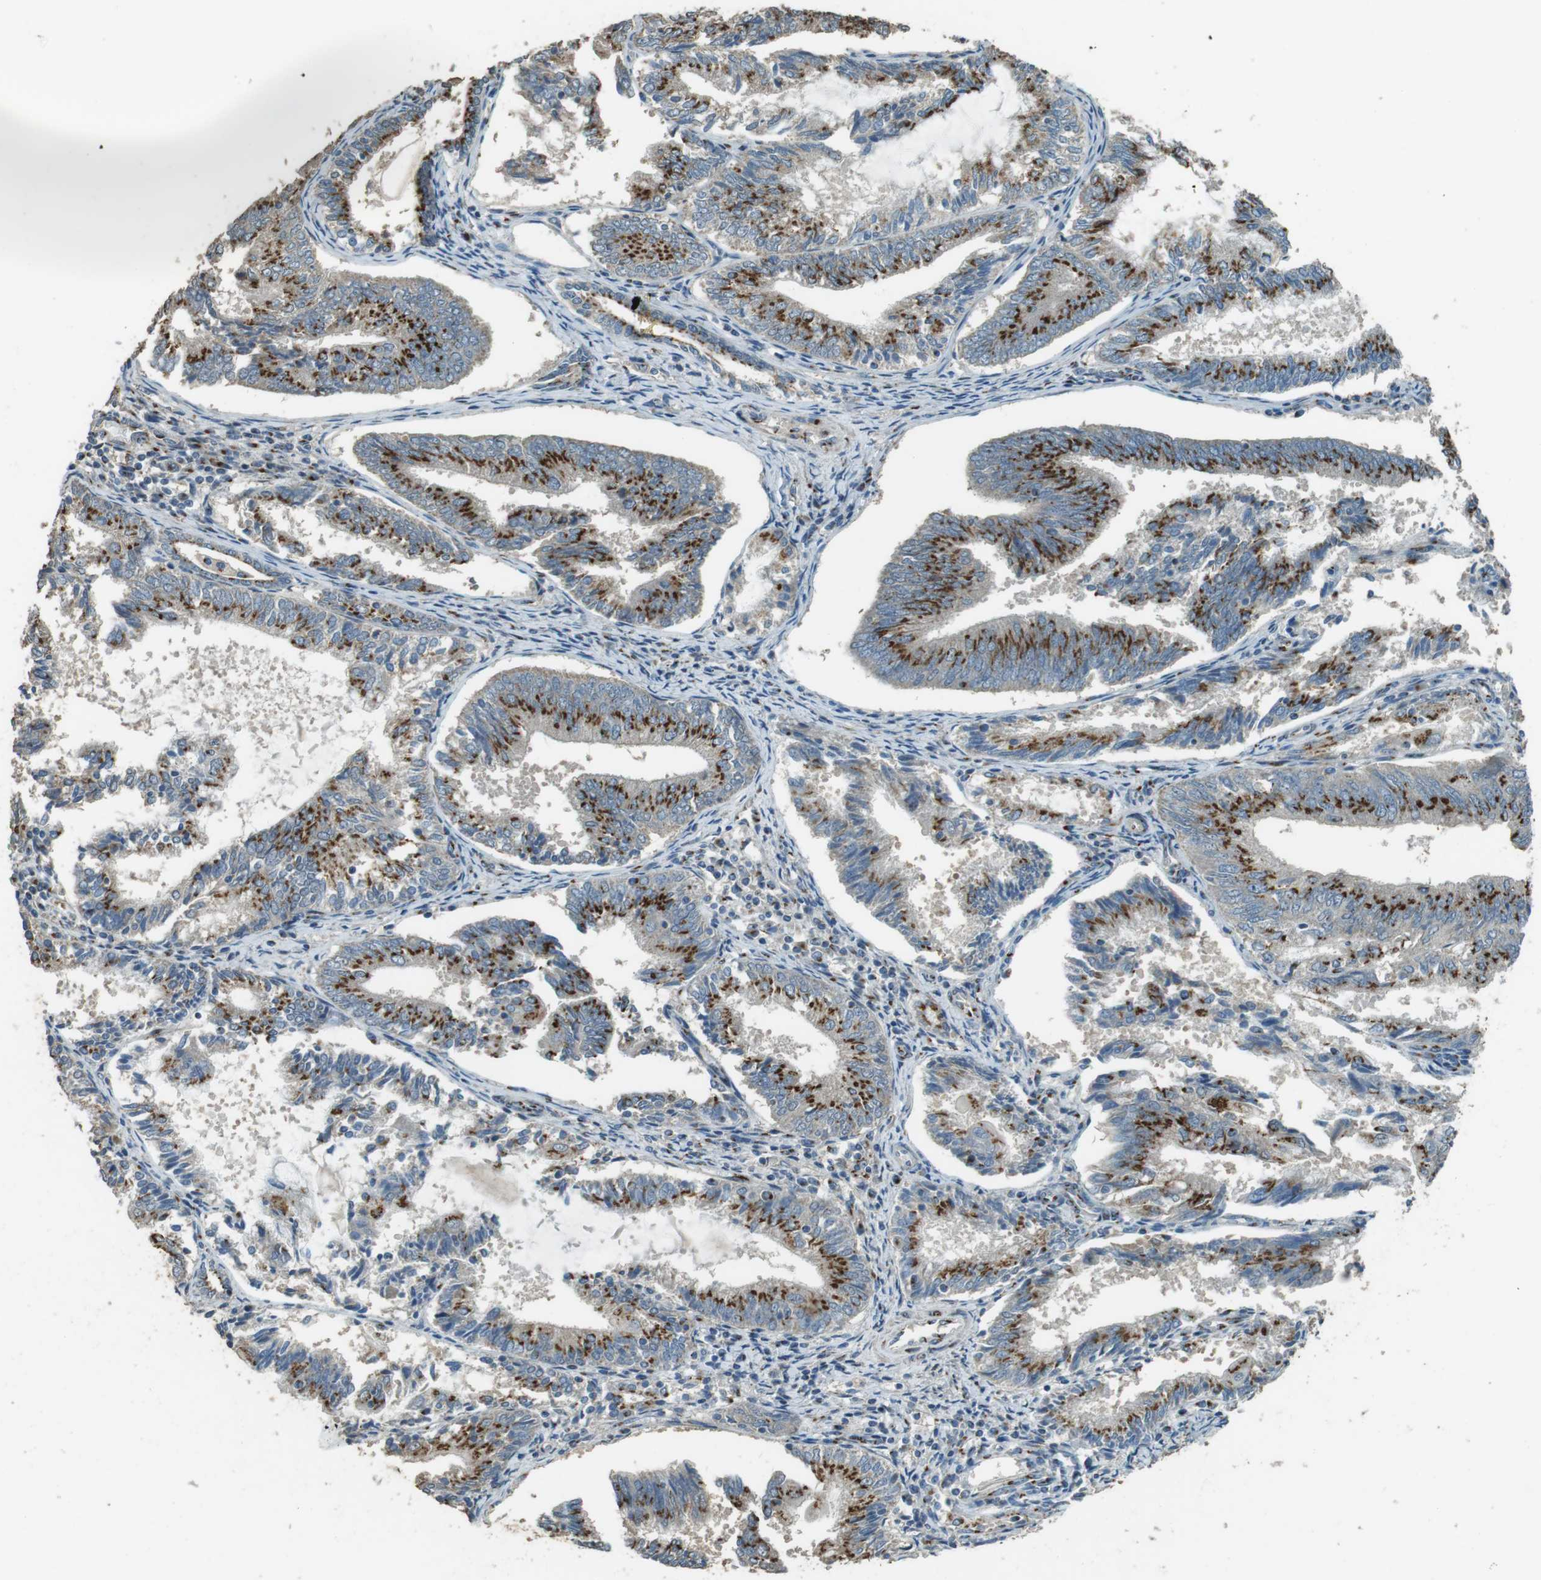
{"staining": {"intensity": "strong", "quantity": ">75%", "location": "cytoplasmic/membranous"}, "tissue": "endometrial cancer", "cell_type": "Tumor cells", "image_type": "cancer", "snomed": [{"axis": "morphology", "description": "Adenocarcinoma, NOS"}, {"axis": "topography", "description": "Endometrium"}], "caption": "Immunohistochemistry (IHC) staining of endometrial adenocarcinoma, which reveals high levels of strong cytoplasmic/membranous expression in approximately >75% of tumor cells indicating strong cytoplasmic/membranous protein staining. The staining was performed using DAB (3,3'-diaminobenzidine) (brown) for protein detection and nuclei were counterstained in hematoxylin (blue).", "gene": "TMEM115", "patient": {"sex": "female", "age": 81}}